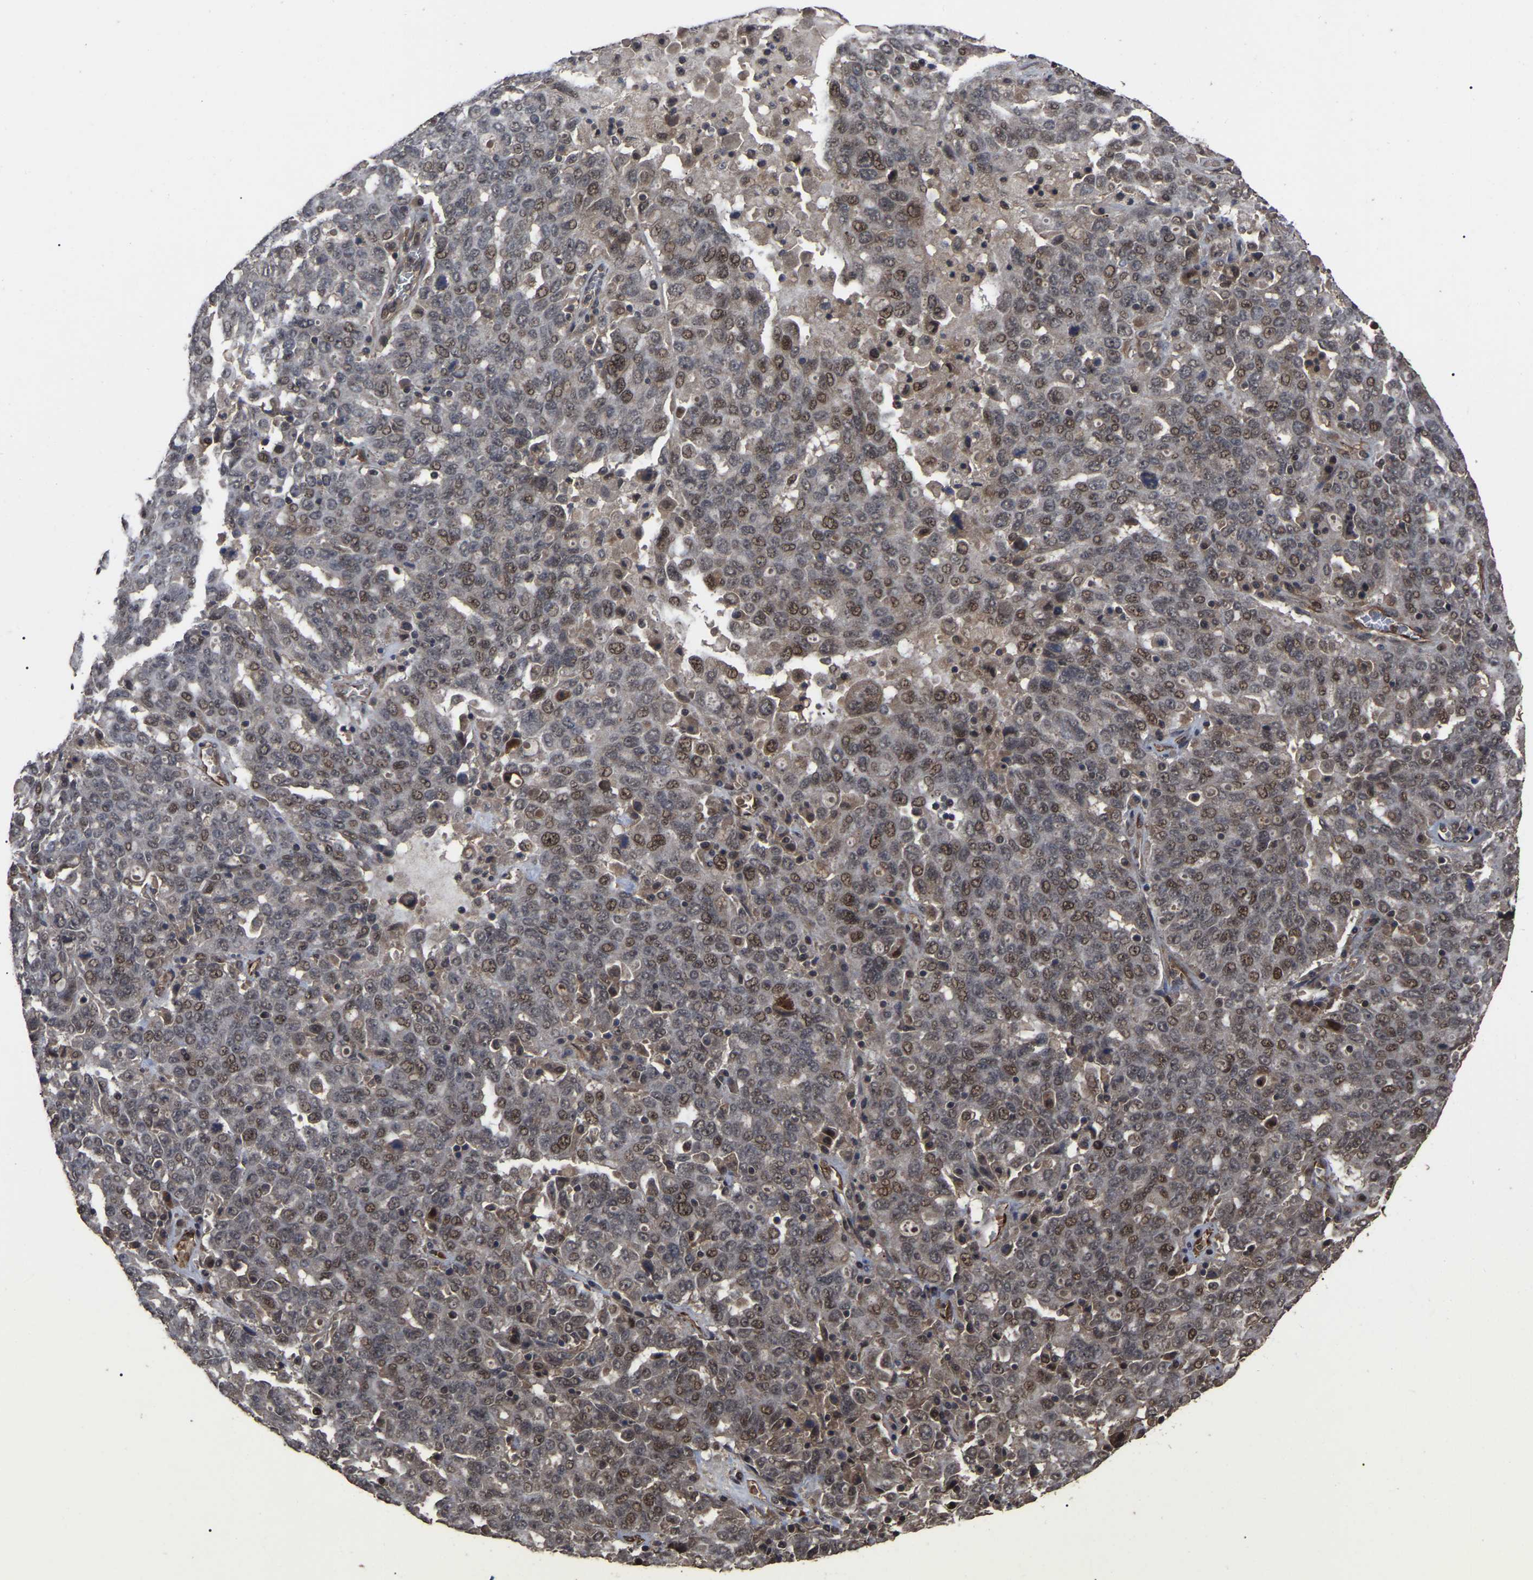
{"staining": {"intensity": "weak", "quantity": ">75%", "location": "cytoplasmic/membranous,nuclear"}, "tissue": "ovarian cancer", "cell_type": "Tumor cells", "image_type": "cancer", "snomed": [{"axis": "morphology", "description": "Carcinoma, endometroid"}, {"axis": "topography", "description": "Ovary"}], "caption": "Protein expression analysis of endometroid carcinoma (ovarian) exhibits weak cytoplasmic/membranous and nuclear positivity in about >75% of tumor cells.", "gene": "FAM161B", "patient": {"sex": "female", "age": 62}}